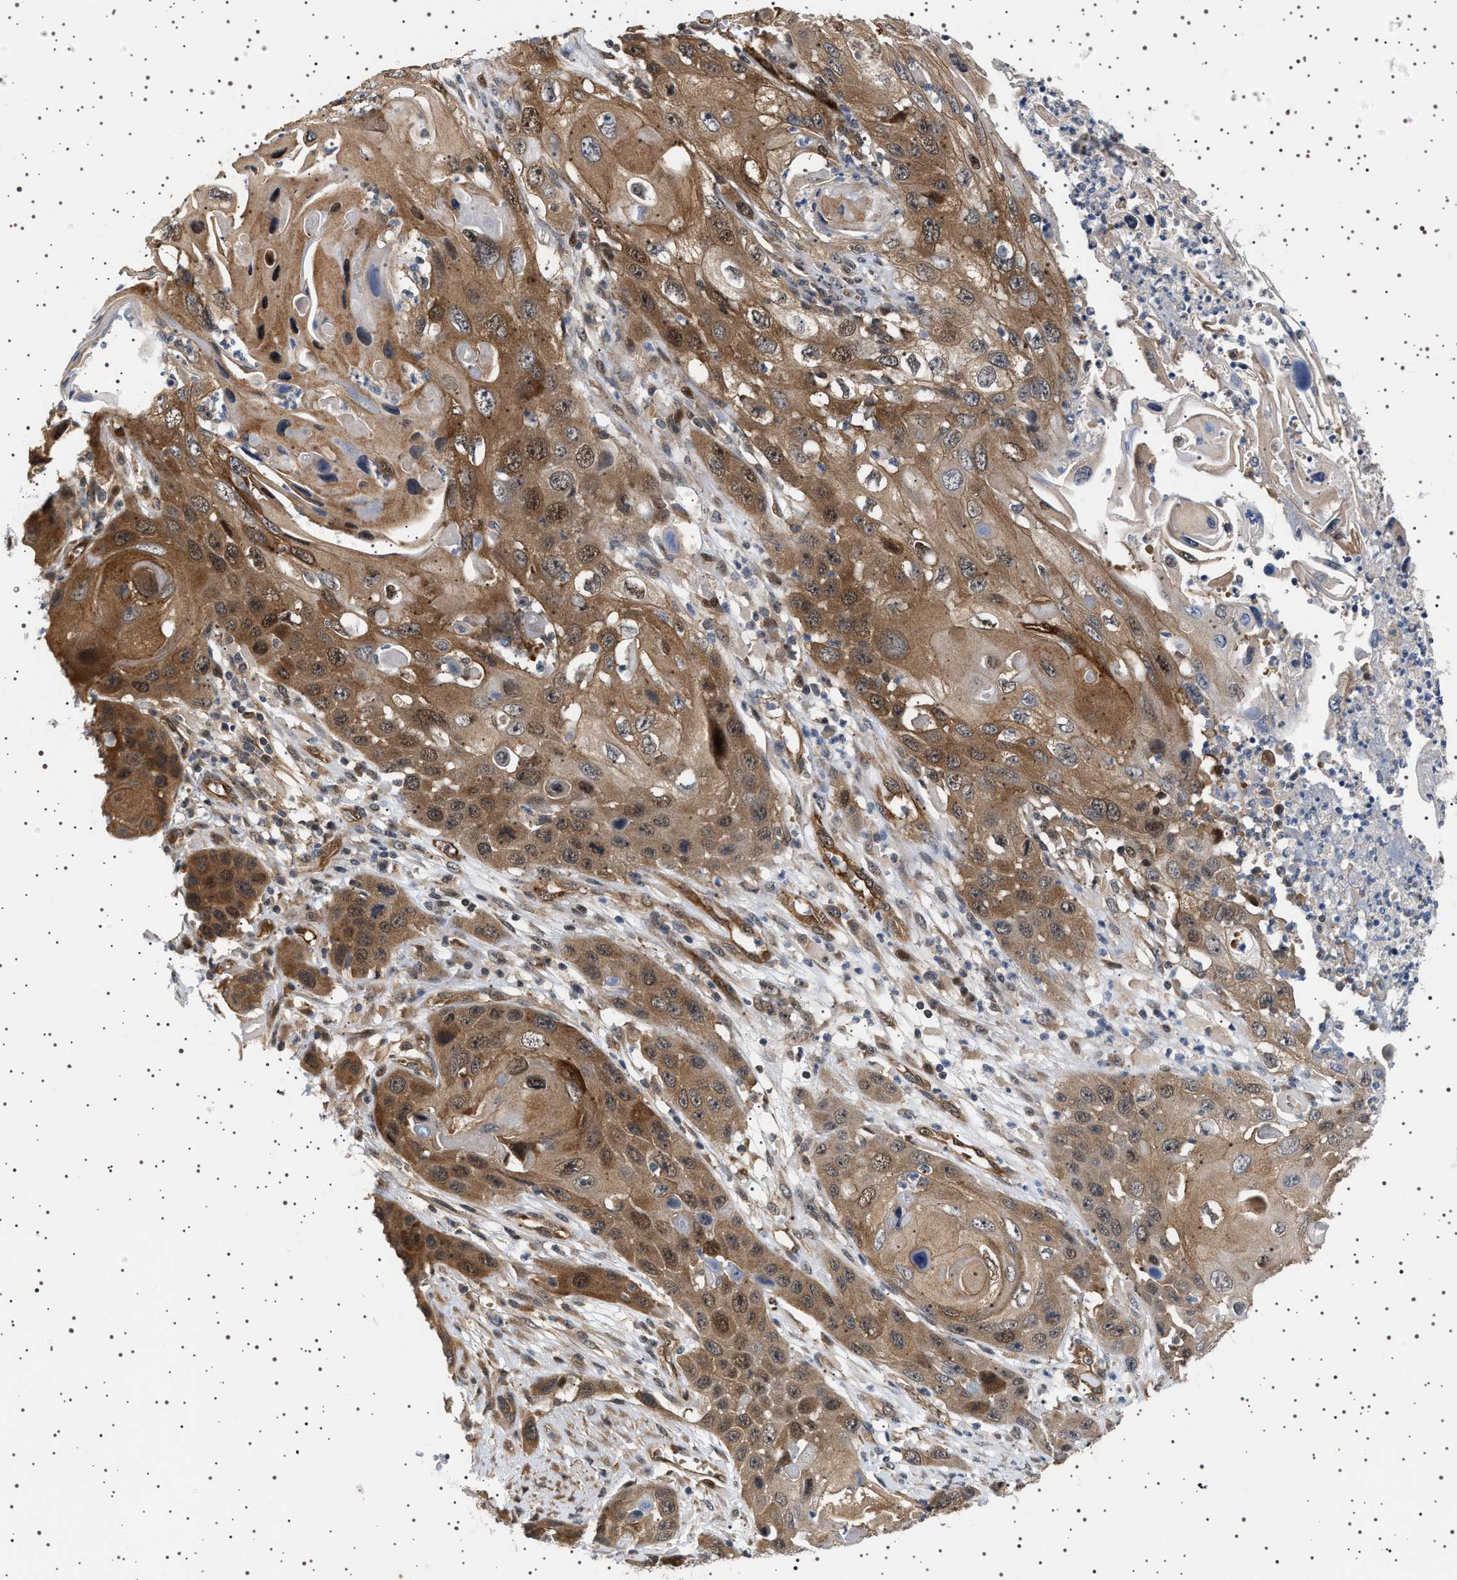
{"staining": {"intensity": "moderate", "quantity": ">75%", "location": "cytoplasmic/membranous"}, "tissue": "skin cancer", "cell_type": "Tumor cells", "image_type": "cancer", "snomed": [{"axis": "morphology", "description": "Squamous cell carcinoma, NOS"}, {"axis": "topography", "description": "Skin"}], "caption": "Human squamous cell carcinoma (skin) stained for a protein (brown) displays moderate cytoplasmic/membranous positive expression in about >75% of tumor cells.", "gene": "BAG3", "patient": {"sex": "male", "age": 55}}